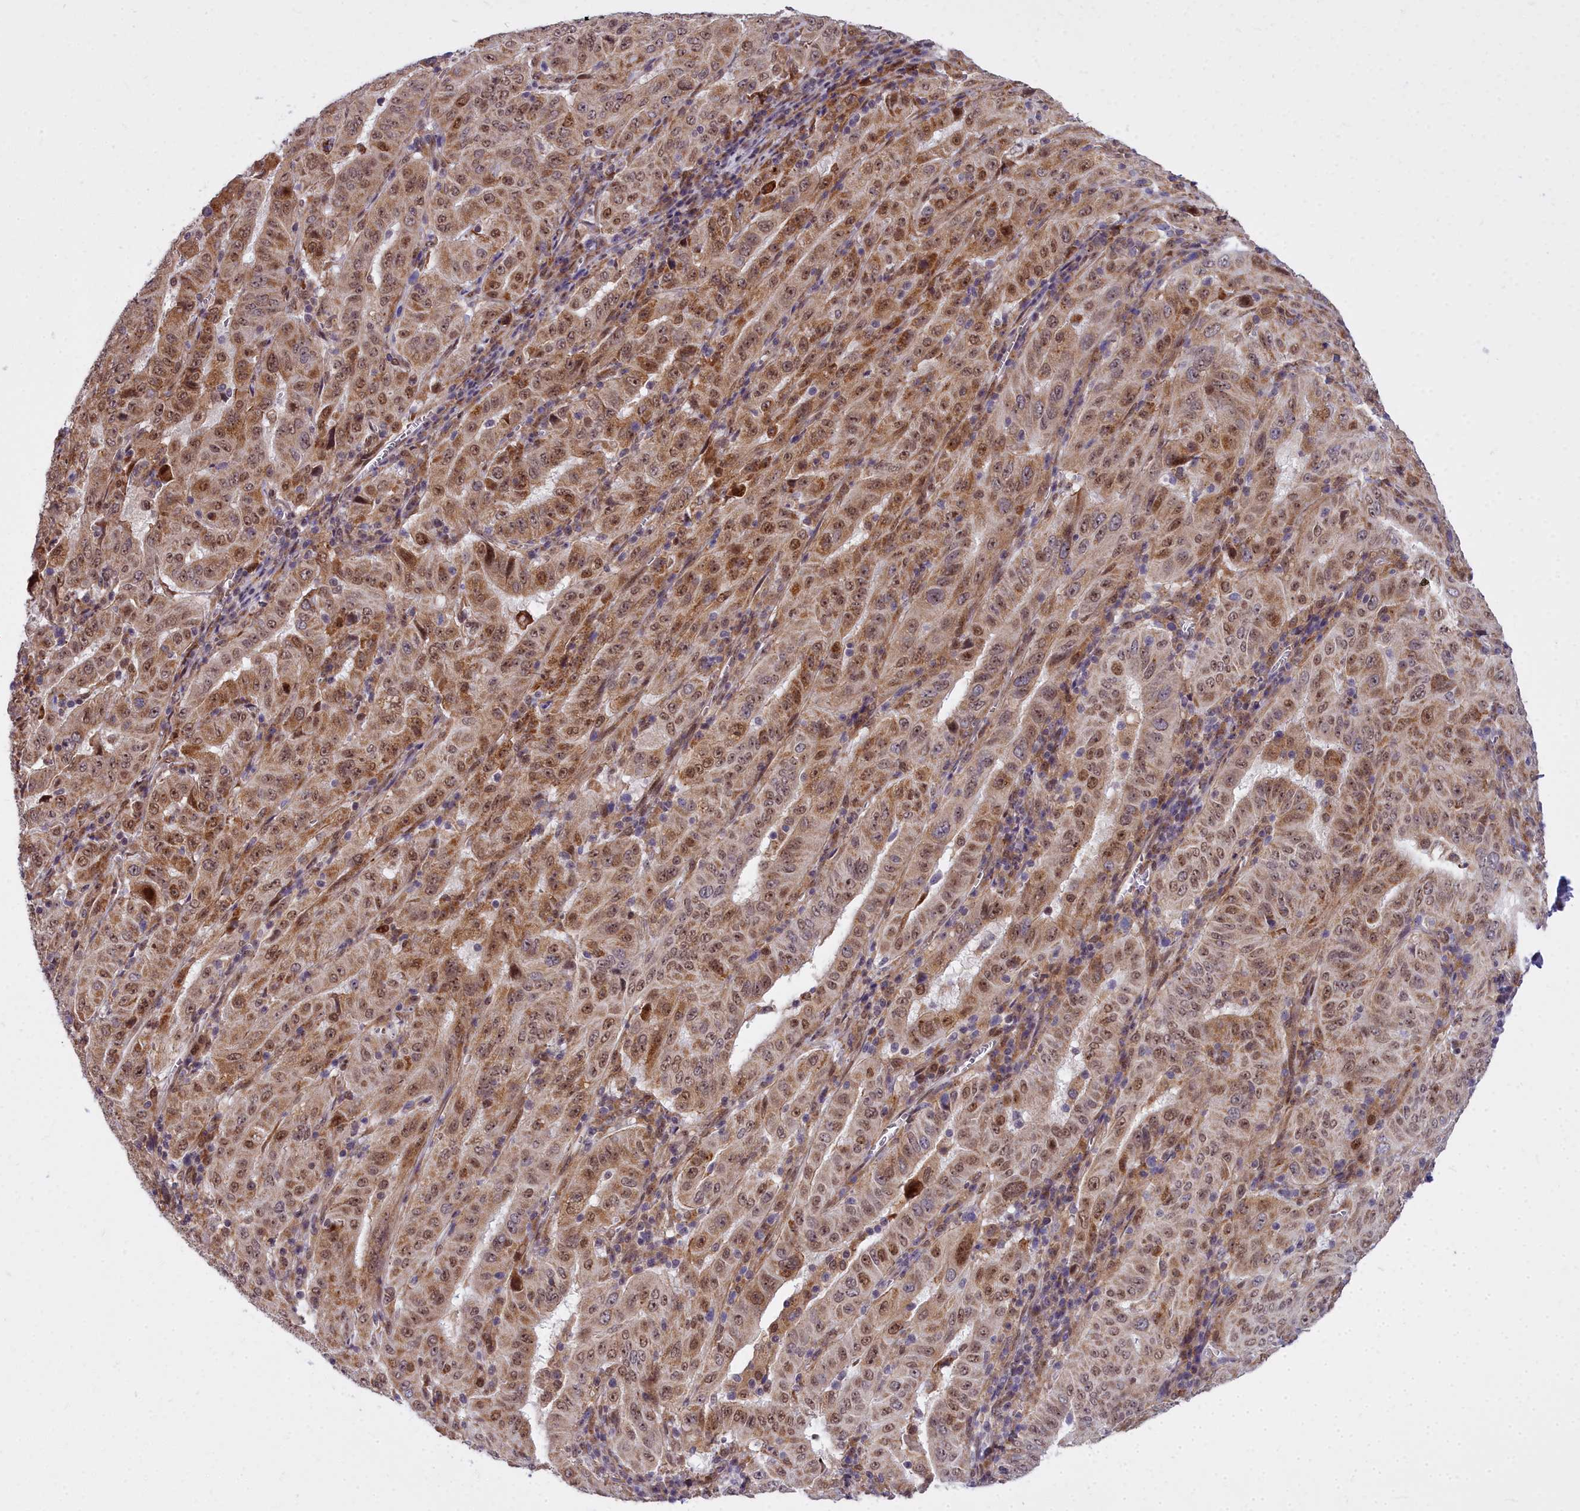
{"staining": {"intensity": "moderate", "quantity": "25%-75%", "location": "cytoplasmic/membranous,nuclear"}, "tissue": "pancreatic cancer", "cell_type": "Tumor cells", "image_type": "cancer", "snomed": [{"axis": "morphology", "description": "Adenocarcinoma, NOS"}, {"axis": "topography", "description": "Pancreas"}], "caption": "Immunohistochemical staining of adenocarcinoma (pancreatic) reveals moderate cytoplasmic/membranous and nuclear protein expression in approximately 25%-75% of tumor cells. (IHC, brightfield microscopy, high magnification).", "gene": "ABCB8", "patient": {"sex": "male", "age": 63}}